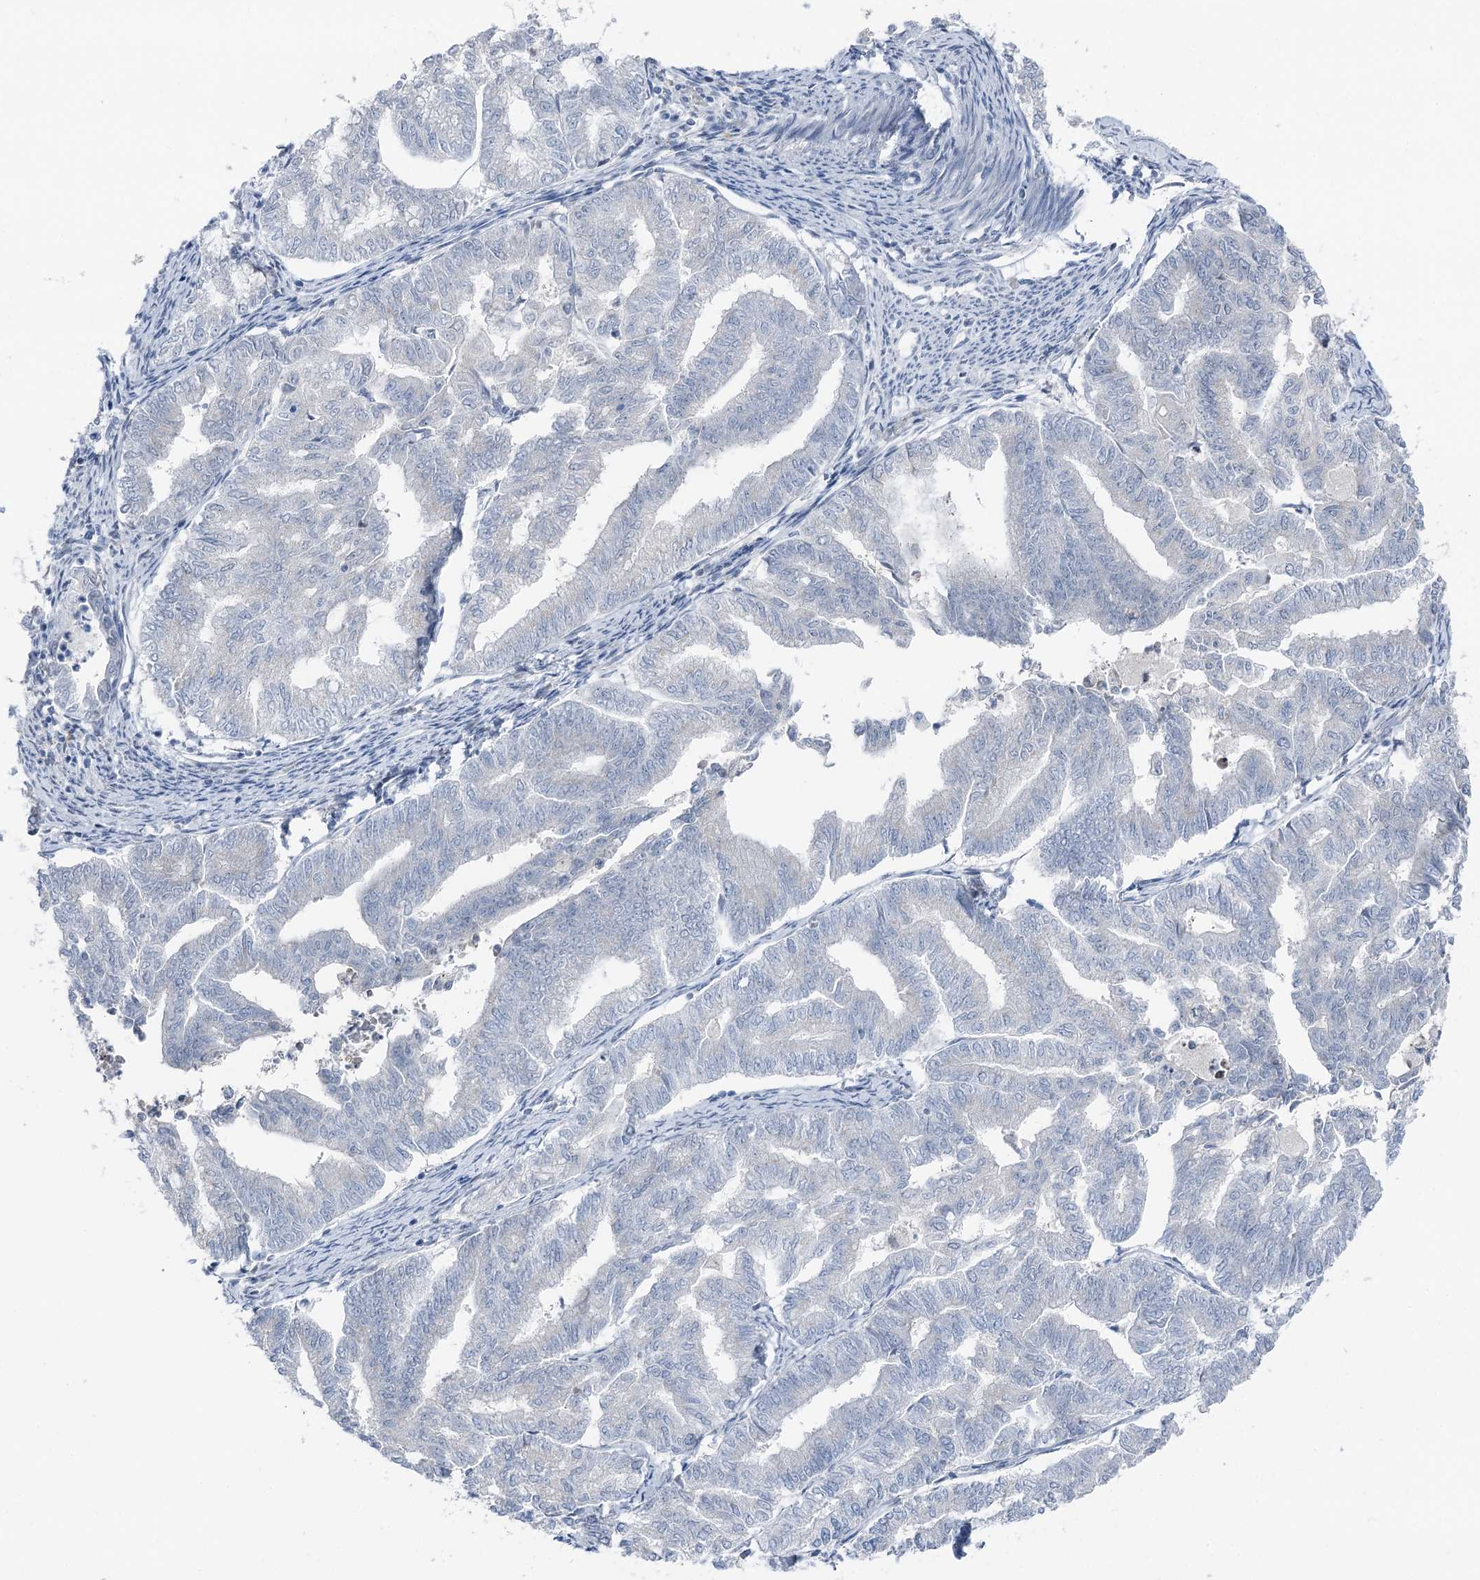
{"staining": {"intensity": "negative", "quantity": "none", "location": "none"}, "tissue": "endometrial cancer", "cell_type": "Tumor cells", "image_type": "cancer", "snomed": [{"axis": "morphology", "description": "Adenocarcinoma, NOS"}, {"axis": "topography", "description": "Endometrium"}], "caption": "DAB (3,3'-diaminobenzidine) immunohistochemical staining of endometrial adenocarcinoma displays no significant expression in tumor cells.", "gene": "STEEP1", "patient": {"sex": "female", "age": 79}}